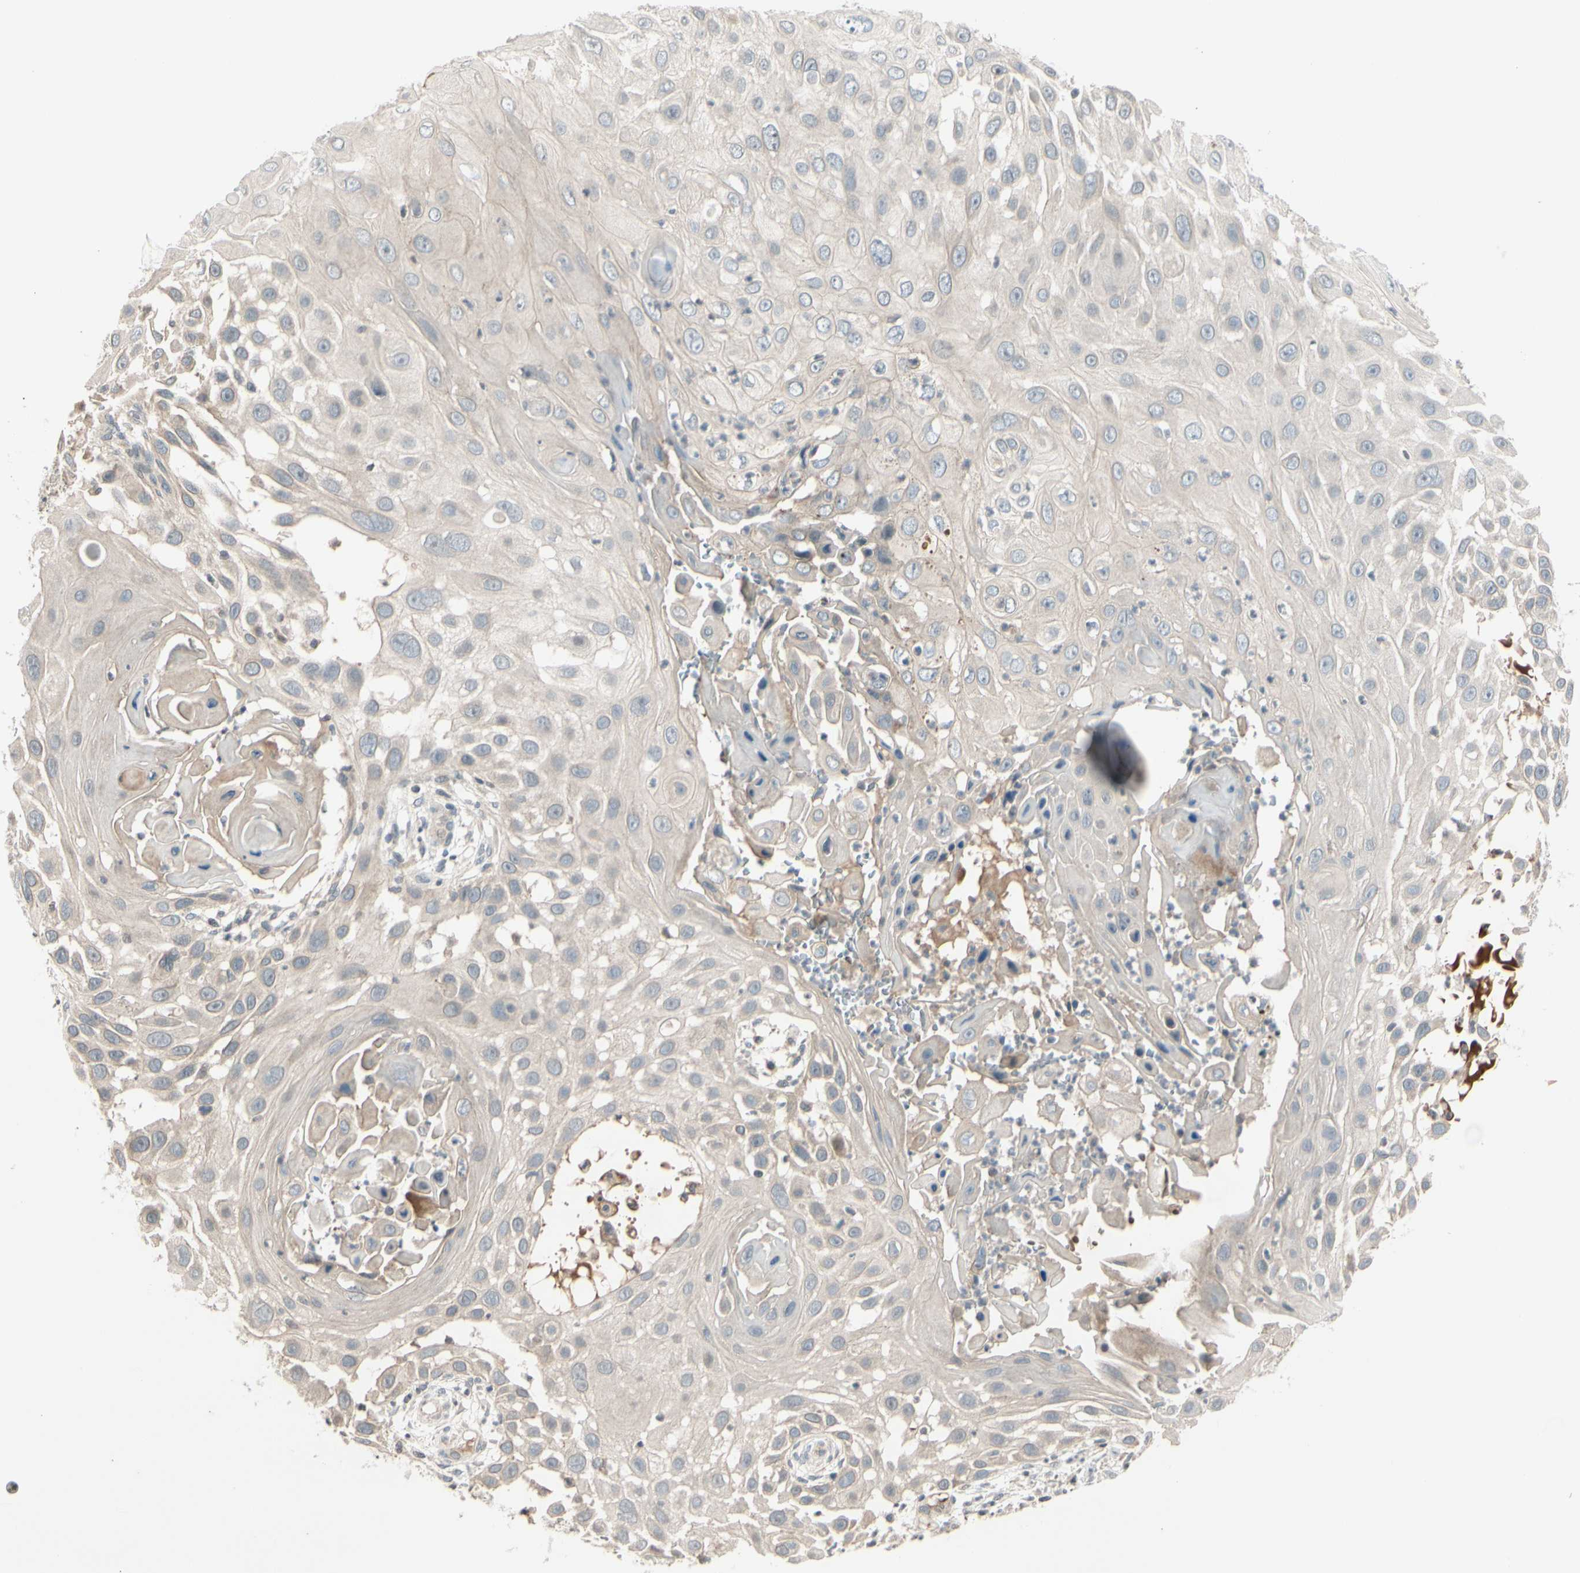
{"staining": {"intensity": "weak", "quantity": ">75%", "location": "cytoplasmic/membranous"}, "tissue": "skin cancer", "cell_type": "Tumor cells", "image_type": "cancer", "snomed": [{"axis": "morphology", "description": "Squamous cell carcinoma, NOS"}, {"axis": "topography", "description": "Skin"}], "caption": "Brown immunohistochemical staining in squamous cell carcinoma (skin) exhibits weak cytoplasmic/membranous expression in approximately >75% of tumor cells.", "gene": "FGF10", "patient": {"sex": "female", "age": 44}}